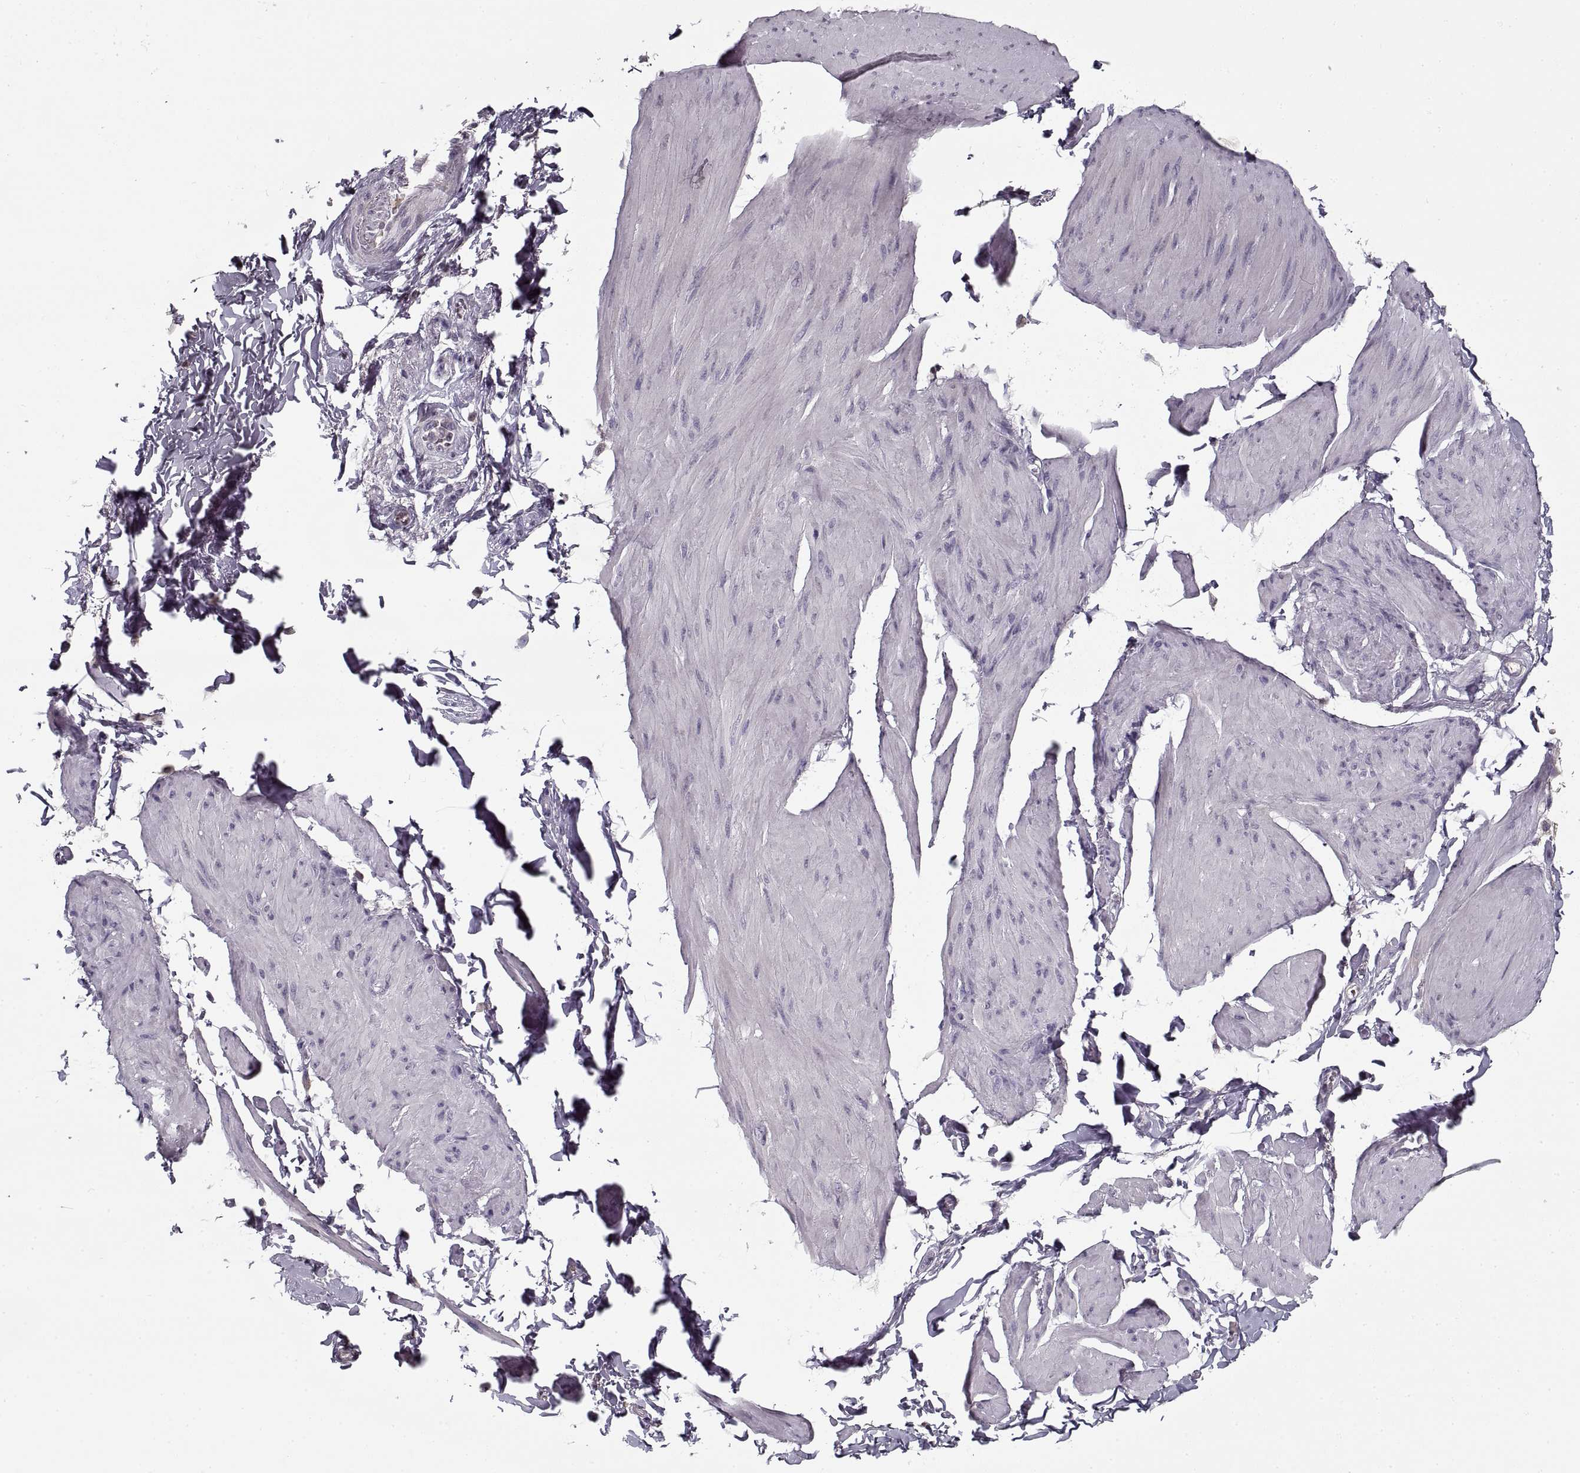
{"staining": {"intensity": "negative", "quantity": "none", "location": "none"}, "tissue": "smooth muscle", "cell_type": "Smooth muscle cells", "image_type": "normal", "snomed": [{"axis": "morphology", "description": "Normal tissue, NOS"}, {"axis": "topography", "description": "Adipose tissue"}, {"axis": "topography", "description": "Smooth muscle"}, {"axis": "topography", "description": "Peripheral nerve tissue"}], "caption": "A photomicrograph of human smooth muscle is negative for staining in smooth muscle cells. (DAB (3,3'-diaminobenzidine) immunohistochemistry with hematoxylin counter stain).", "gene": "GAD2", "patient": {"sex": "male", "age": 83}}